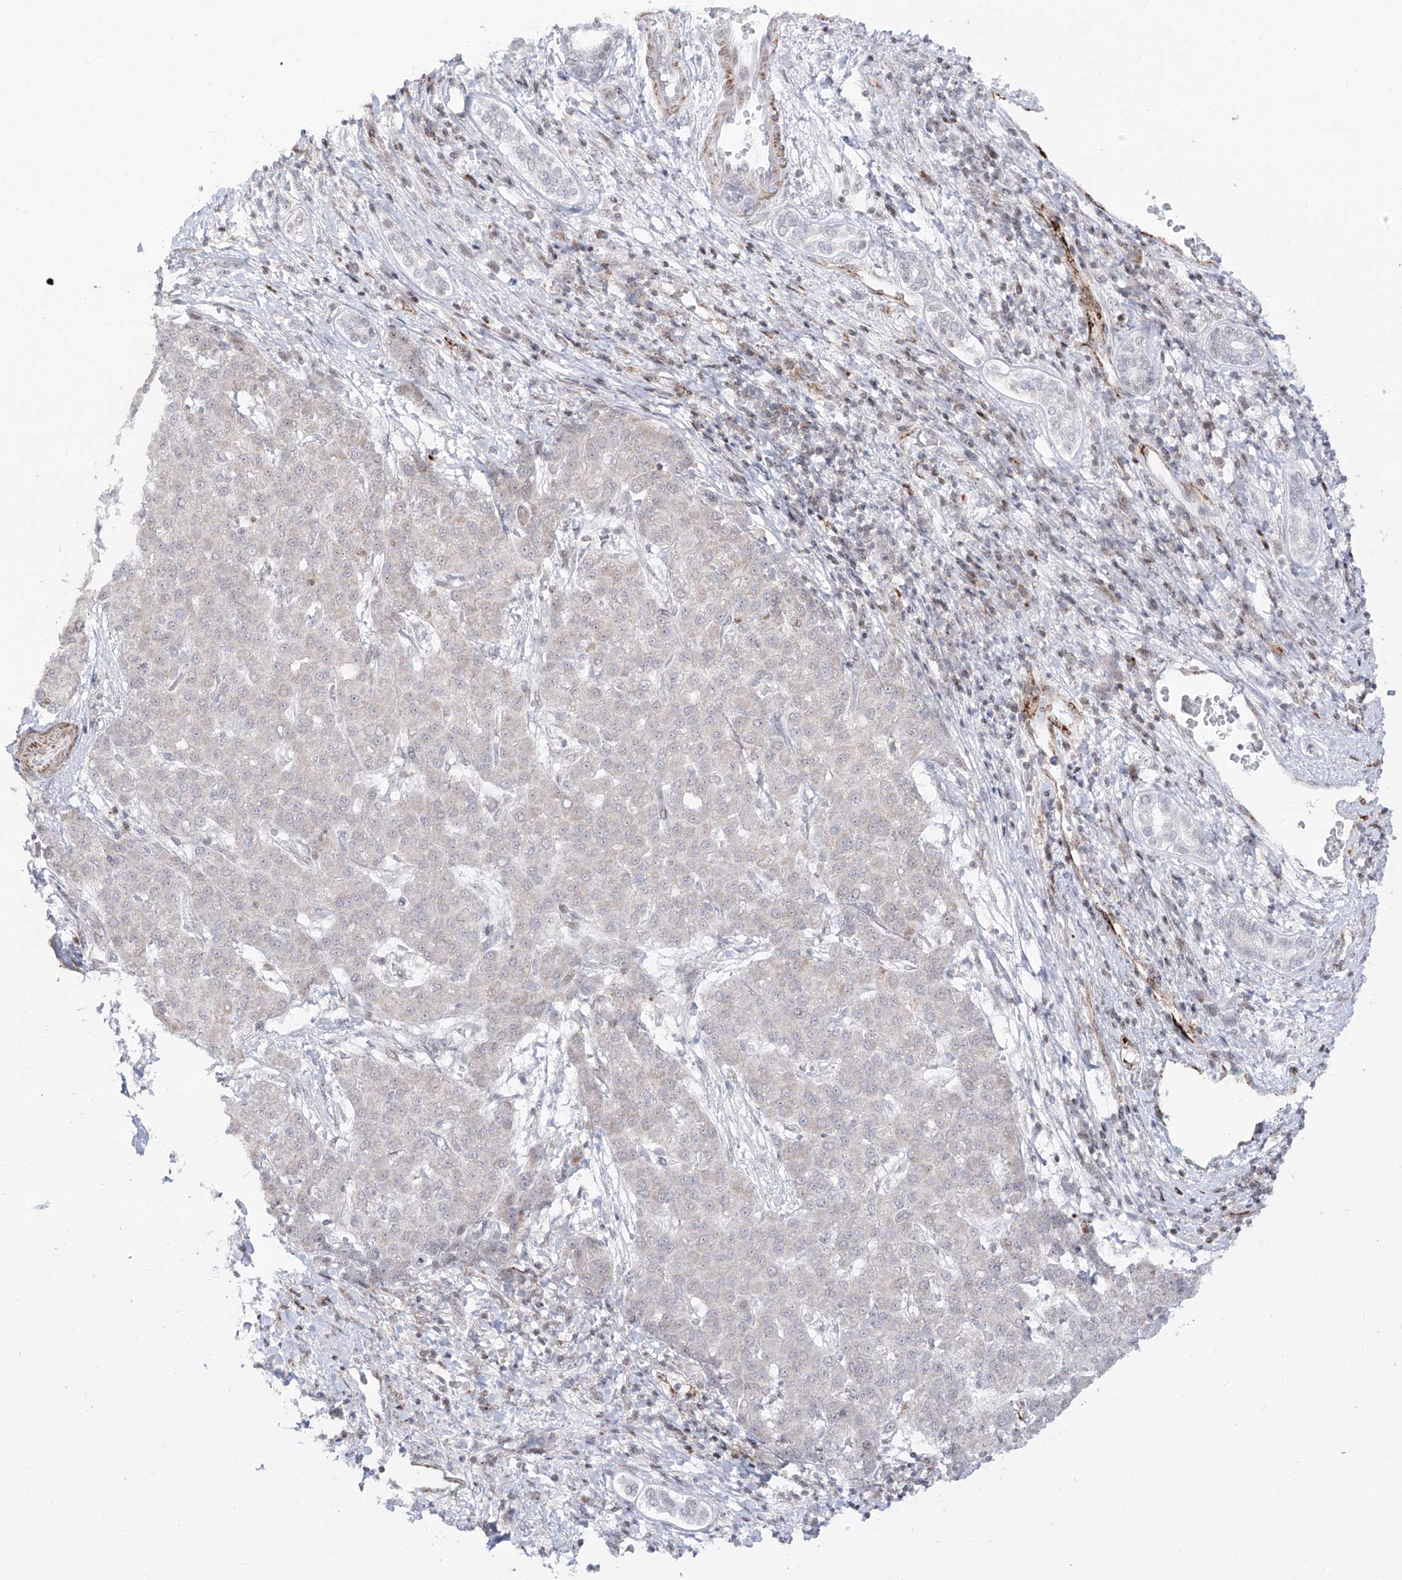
{"staining": {"intensity": "negative", "quantity": "none", "location": "none"}, "tissue": "liver cancer", "cell_type": "Tumor cells", "image_type": "cancer", "snomed": [{"axis": "morphology", "description": "Carcinoma, Hepatocellular, NOS"}, {"axis": "topography", "description": "Liver"}], "caption": "Protein analysis of liver hepatocellular carcinoma demonstrates no significant expression in tumor cells.", "gene": "ZNF180", "patient": {"sex": "male", "age": 65}}